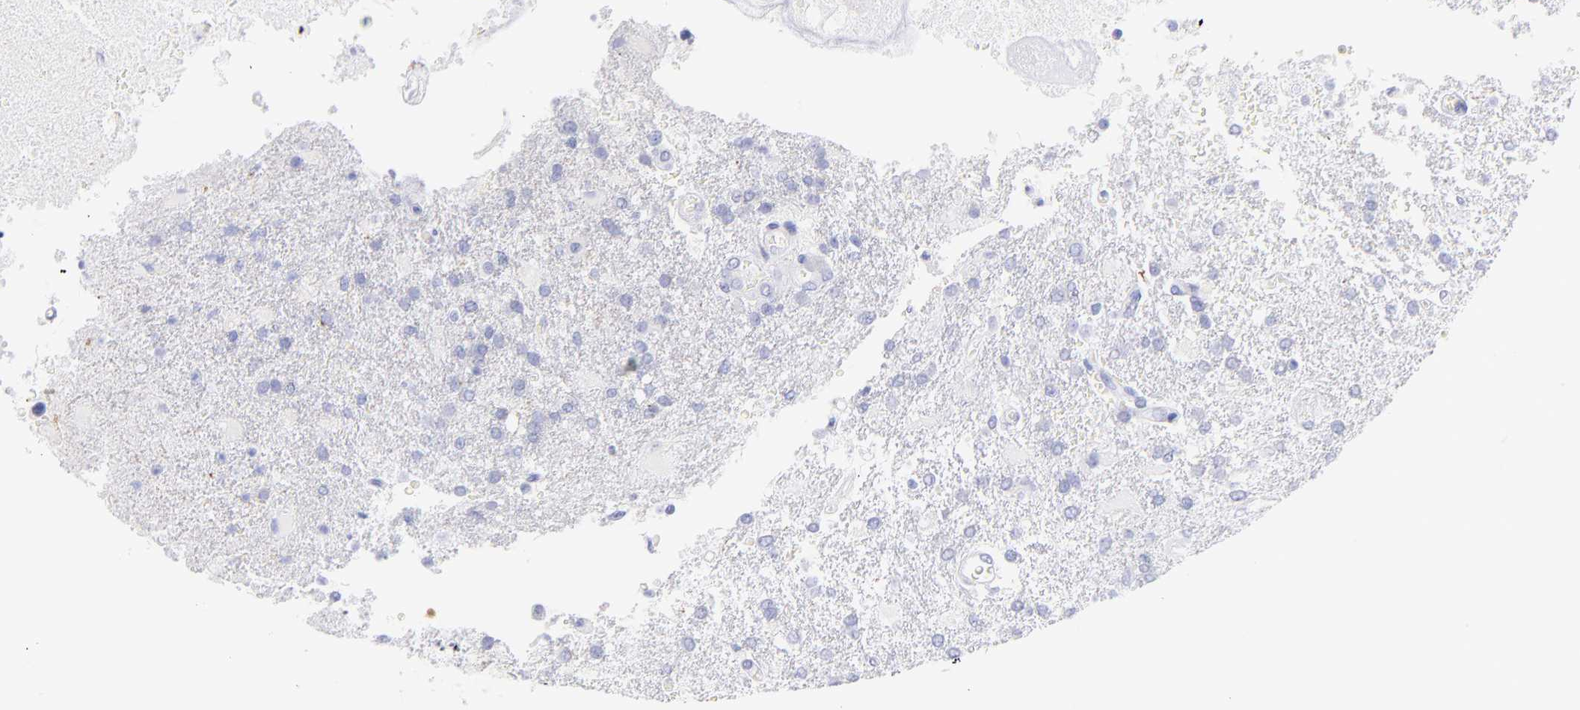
{"staining": {"intensity": "negative", "quantity": "none", "location": "none"}, "tissue": "glioma", "cell_type": "Tumor cells", "image_type": "cancer", "snomed": [{"axis": "morphology", "description": "Glioma, malignant, High grade"}, {"axis": "topography", "description": "Cerebral cortex"}], "caption": "An immunohistochemistry (IHC) image of malignant glioma (high-grade) is shown. There is no staining in tumor cells of malignant glioma (high-grade).", "gene": "SCGN", "patient": {"sex": "male", "age": 79}}